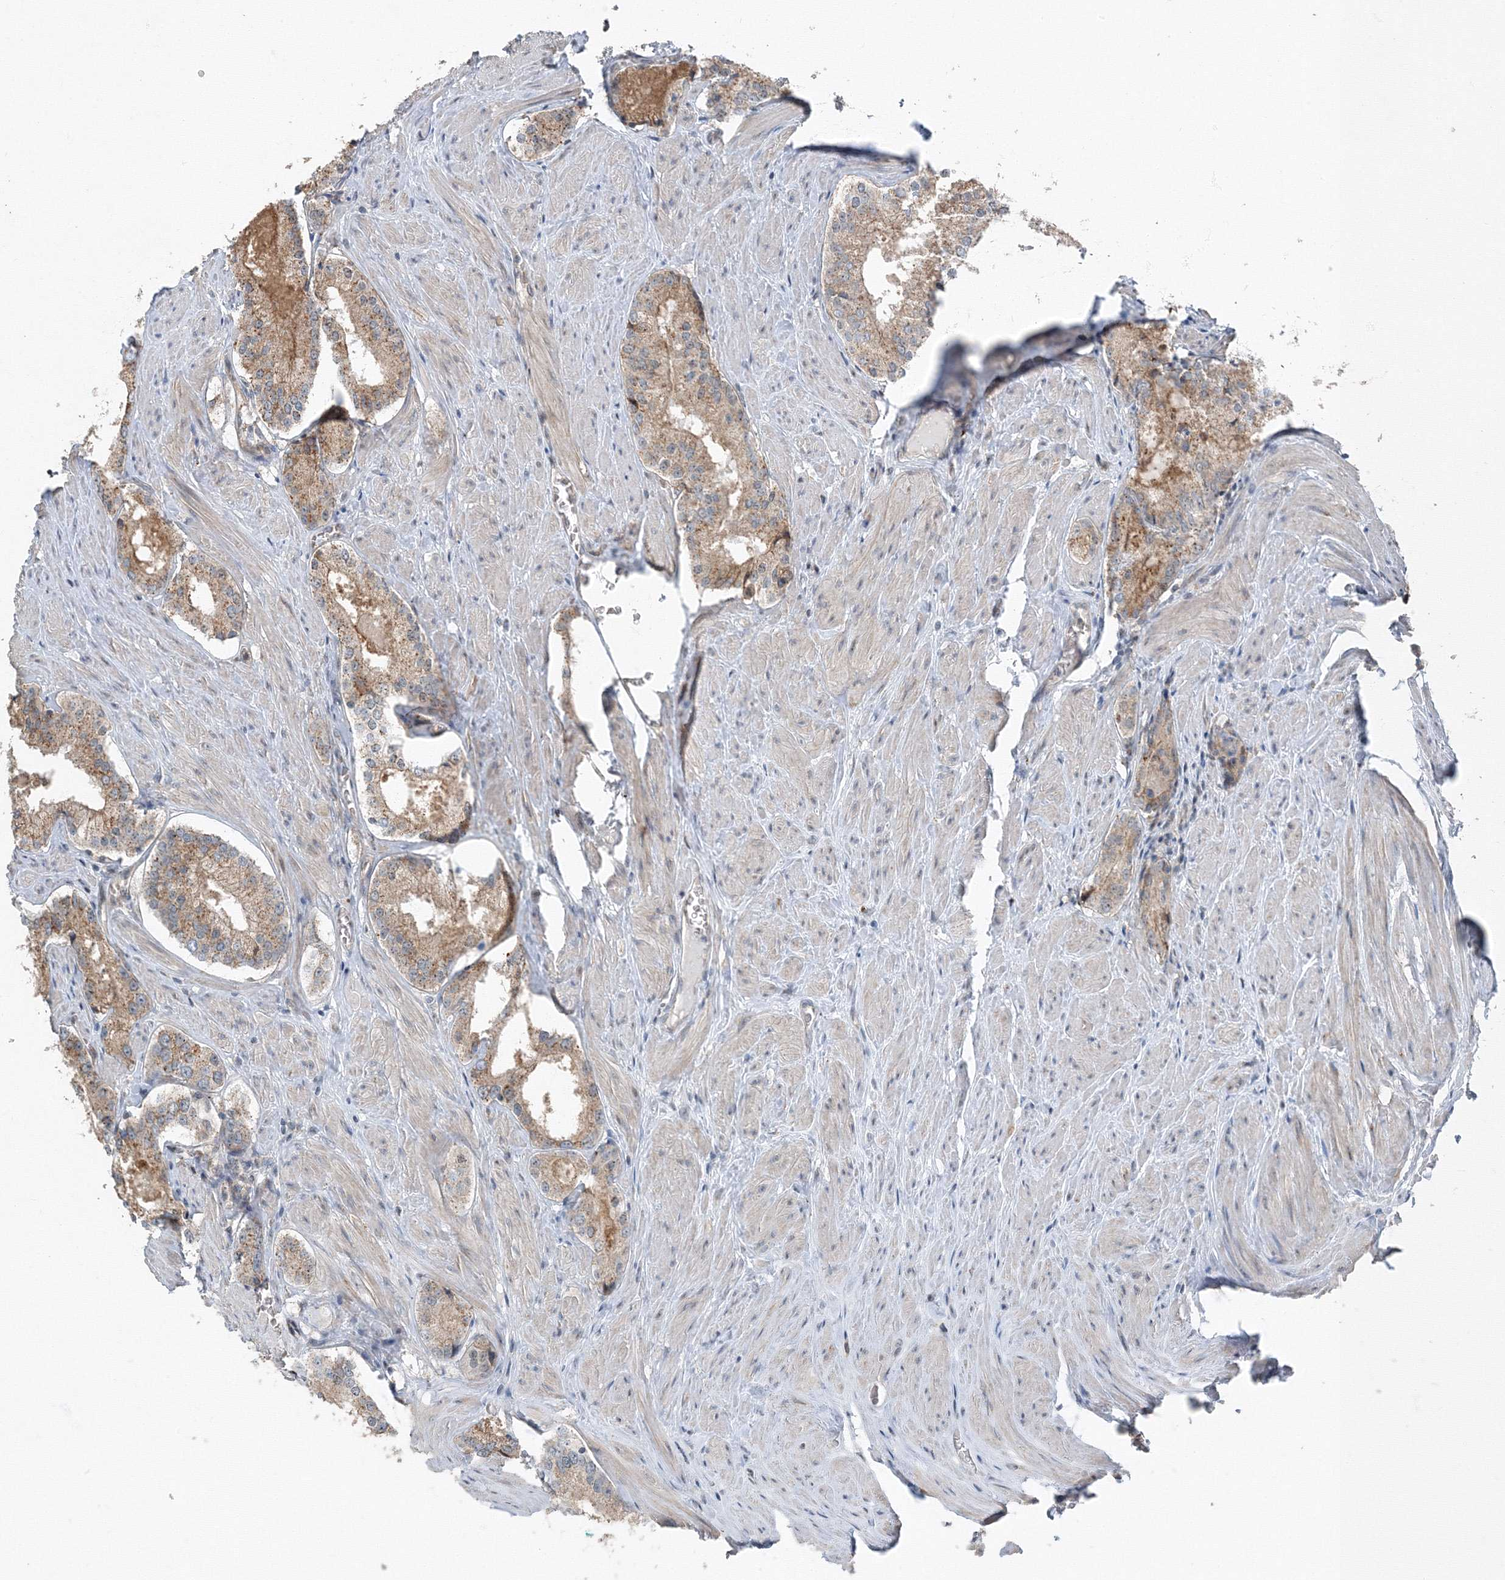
{"staining": {"intensity": "moderate", "quantity": ">75%", "location": "cytoplasmic/membranous"}, "tissue": "prostate cancer", "cell_type": "Tumor cells", "image_type": "cancer", "snomed": [{"axis": "morphology", "description": "Adenocarcinoma, Low grade"}, {"axis": "topography", "description": "Prostate"}], "caption": "A brown stain labels moderate cytoplasmic/membranous expression of a protein in human prostate cancer (low-grade adenocarcinoma) tumor cells.", "gene": "AASDH", "patient": {"sex": "male", "age": 54}}